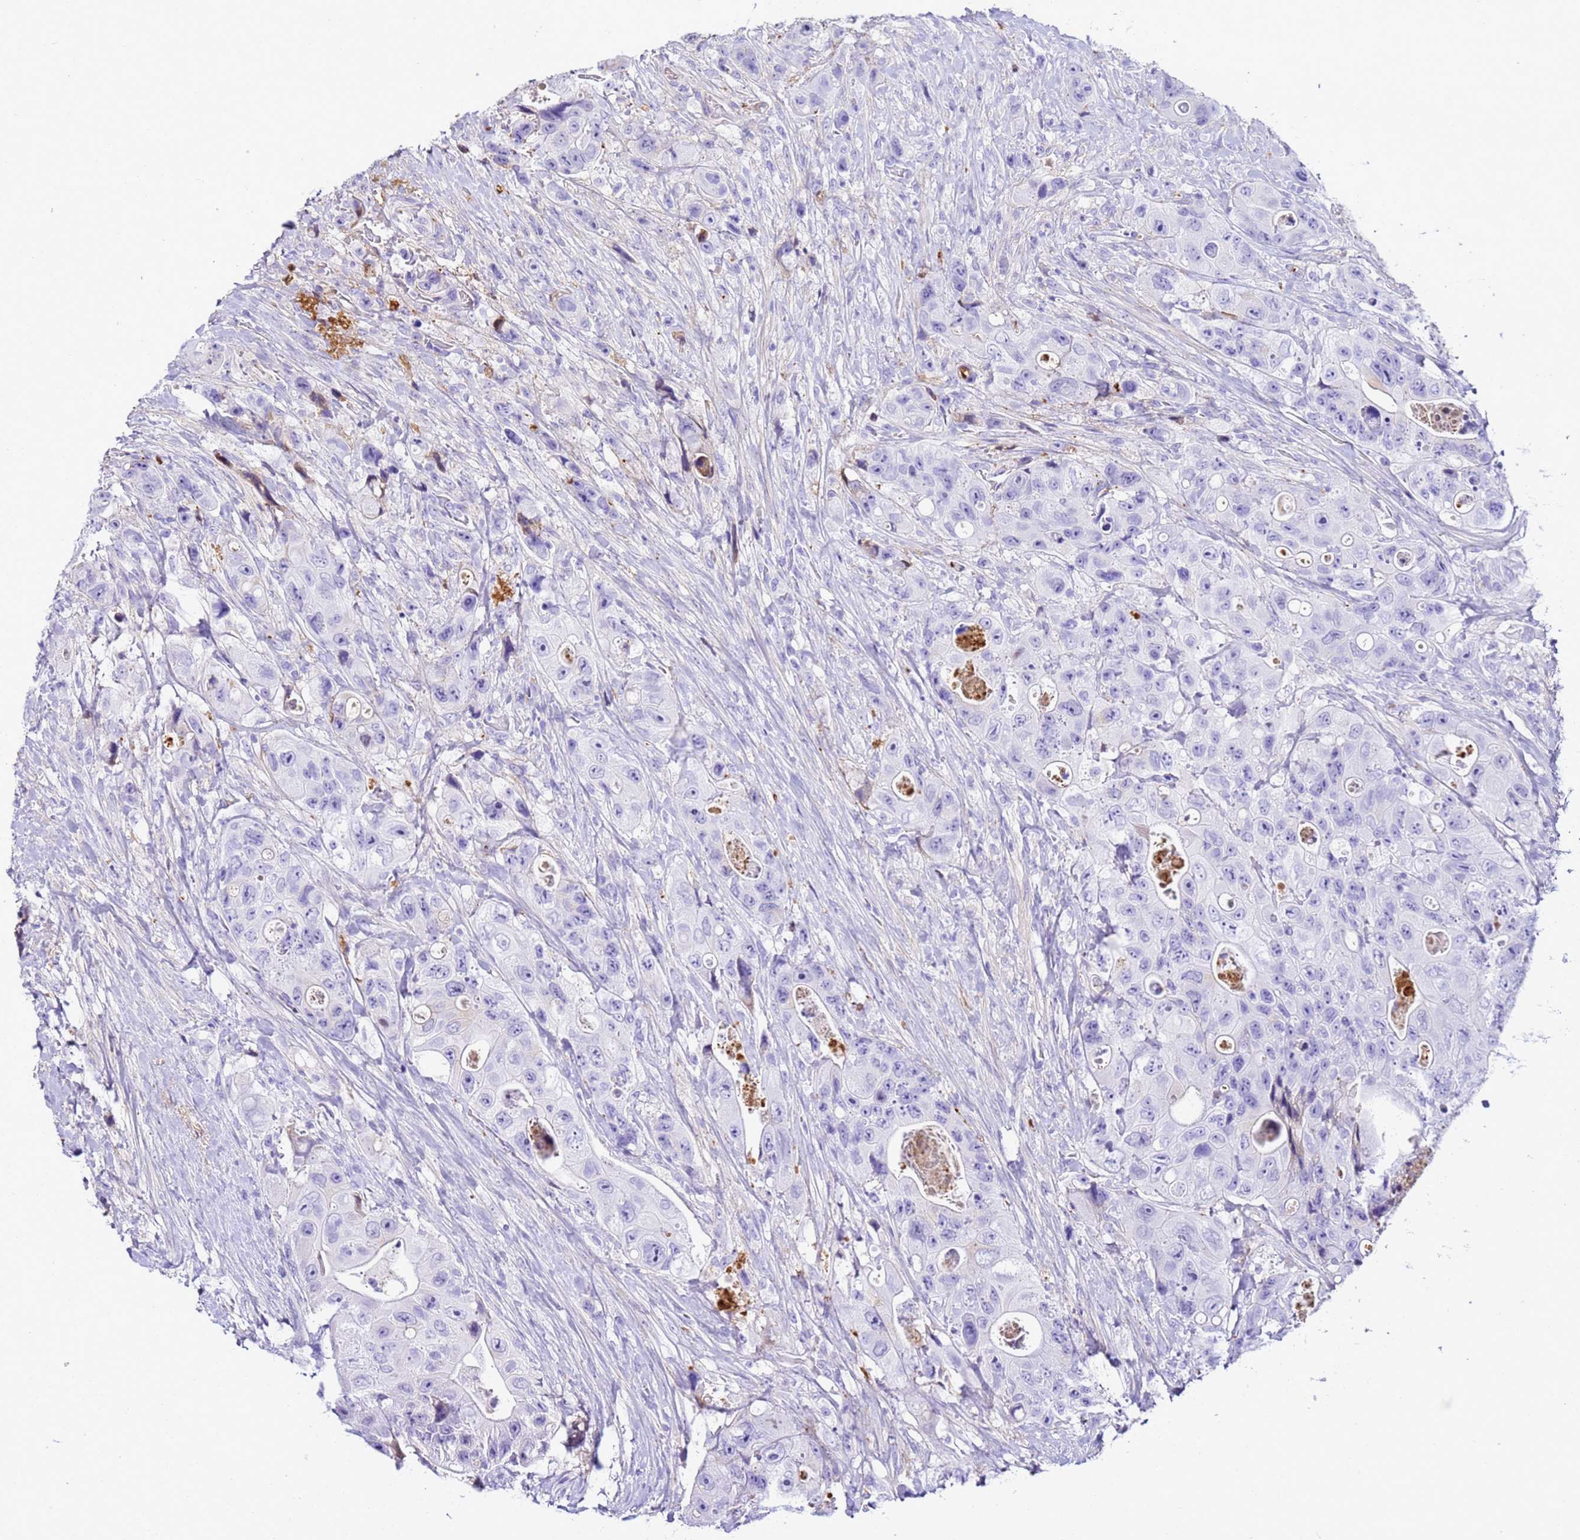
{"staining": {"intensity": "negative", "quantity": "none", "location": "none"}, "tissue": "colorectal cancer", "cell_type": "Tumor cells", "image_type": "cancer", "snomed": [{"axis": "morphology", "description": "Adenocarcinoma, NOS"}, {"axis": "topography", "description": "Colon"}], "caption": "Tumor cells show no significant protein positivity in colorectal adenocarcinoma. The staining is performed using DAB (3,3'-diaminobenzidine) brown chromogen with nuclei counter-stained in using hematoxylin.", "gene": "CFHR2", "patient": {"sex": "female", "age": 46}}